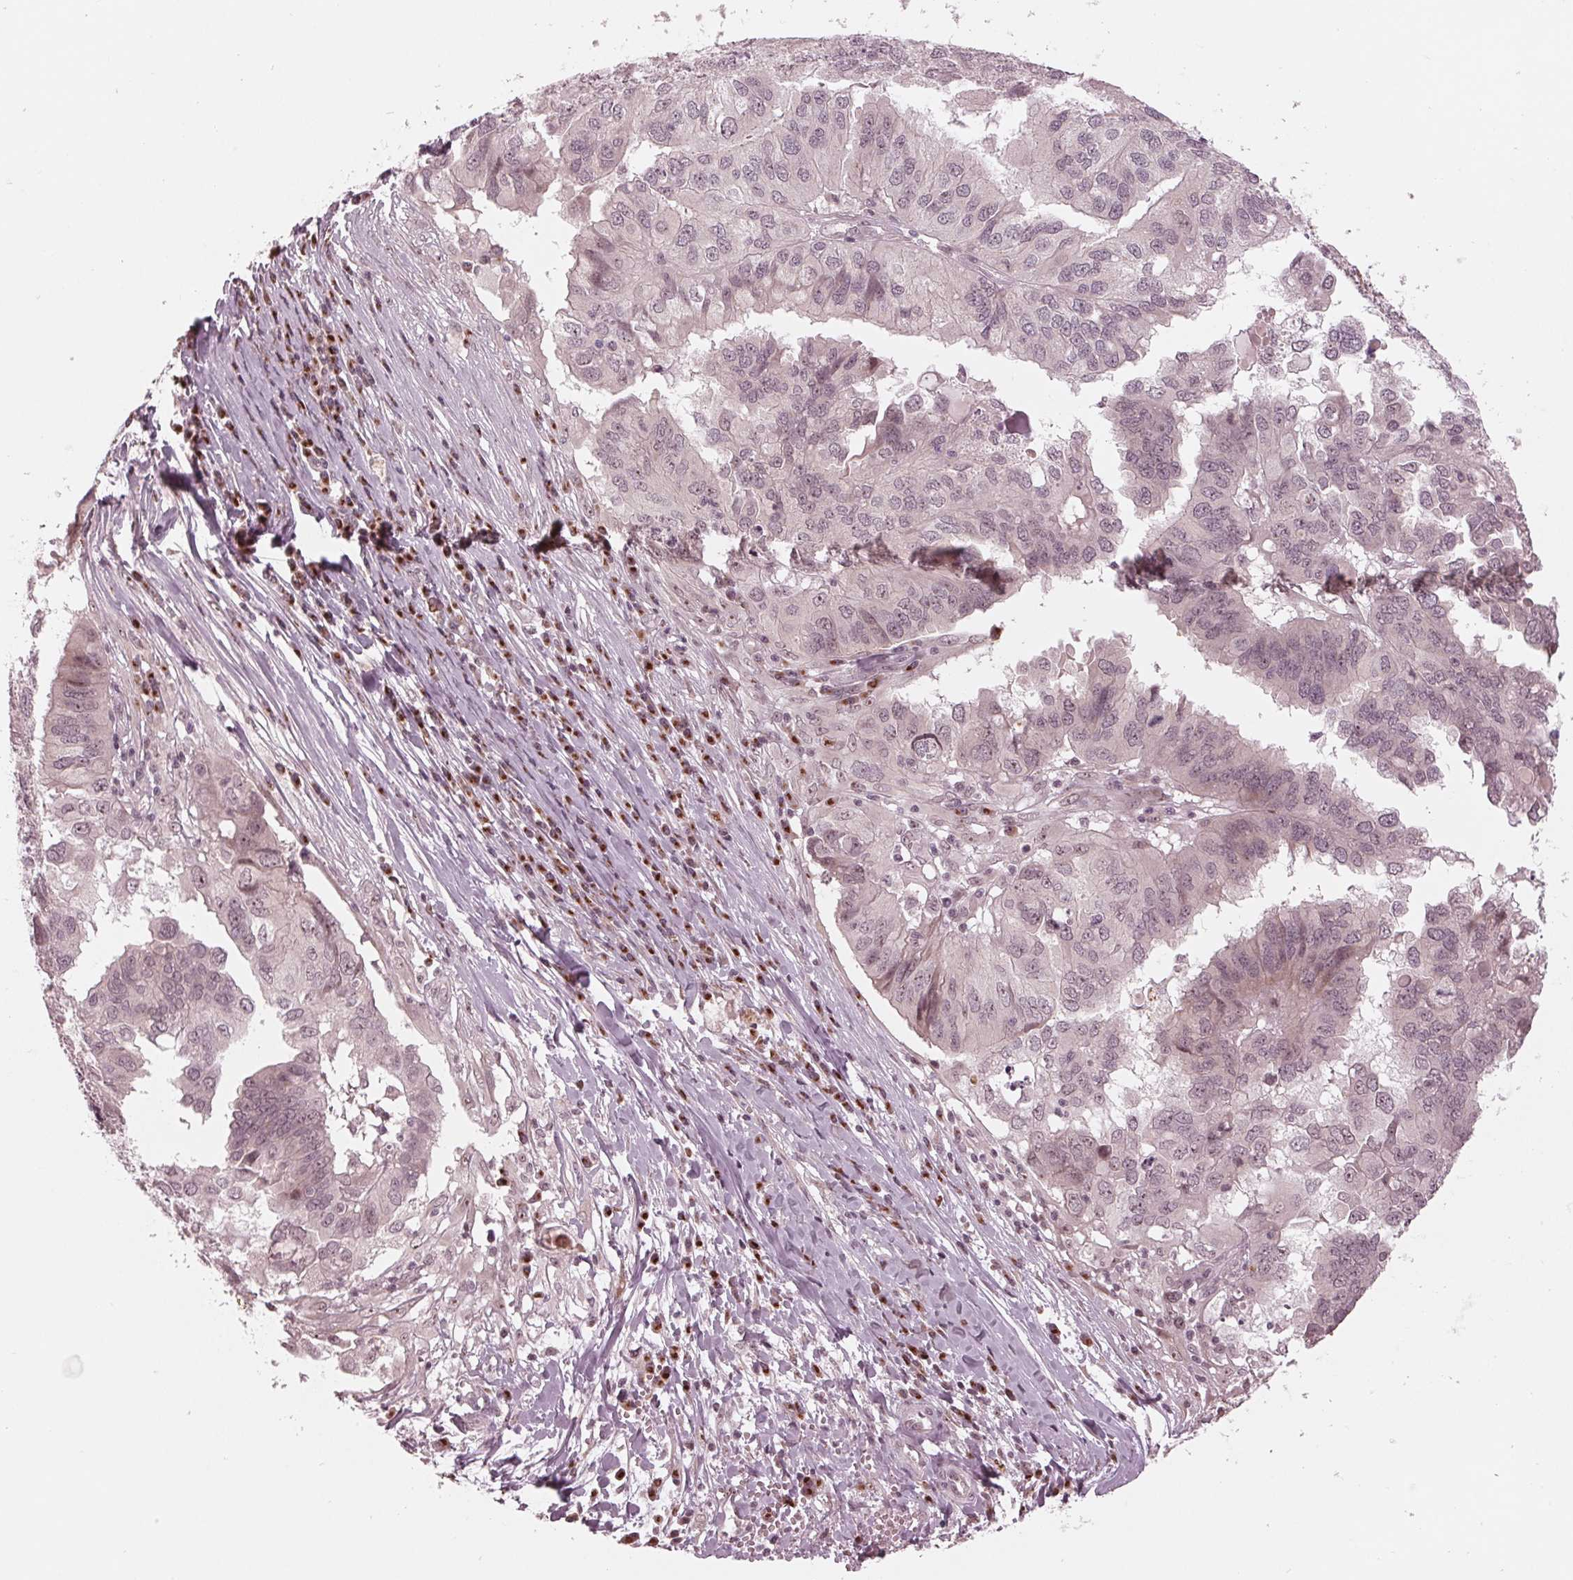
{"staining": {"intensity": "weak", "quantity": "<25%", "location": "nuclear"}, "tissue": "ovarian cancer", "cell_type": "Tumor cells", "image_type": "cancer", "snomed": [{"axis": "morphology", "description": "Cystadenocarcinoma, serous, NOS"}, {"axis": "topography", "description": "Ovary"}], "caption": "Tumor cells show no significant protein staining in serous cystadenocarcinoma (ovarian).", "gene": "SLX4", "patient": {"sex": "female", "age": 79}}